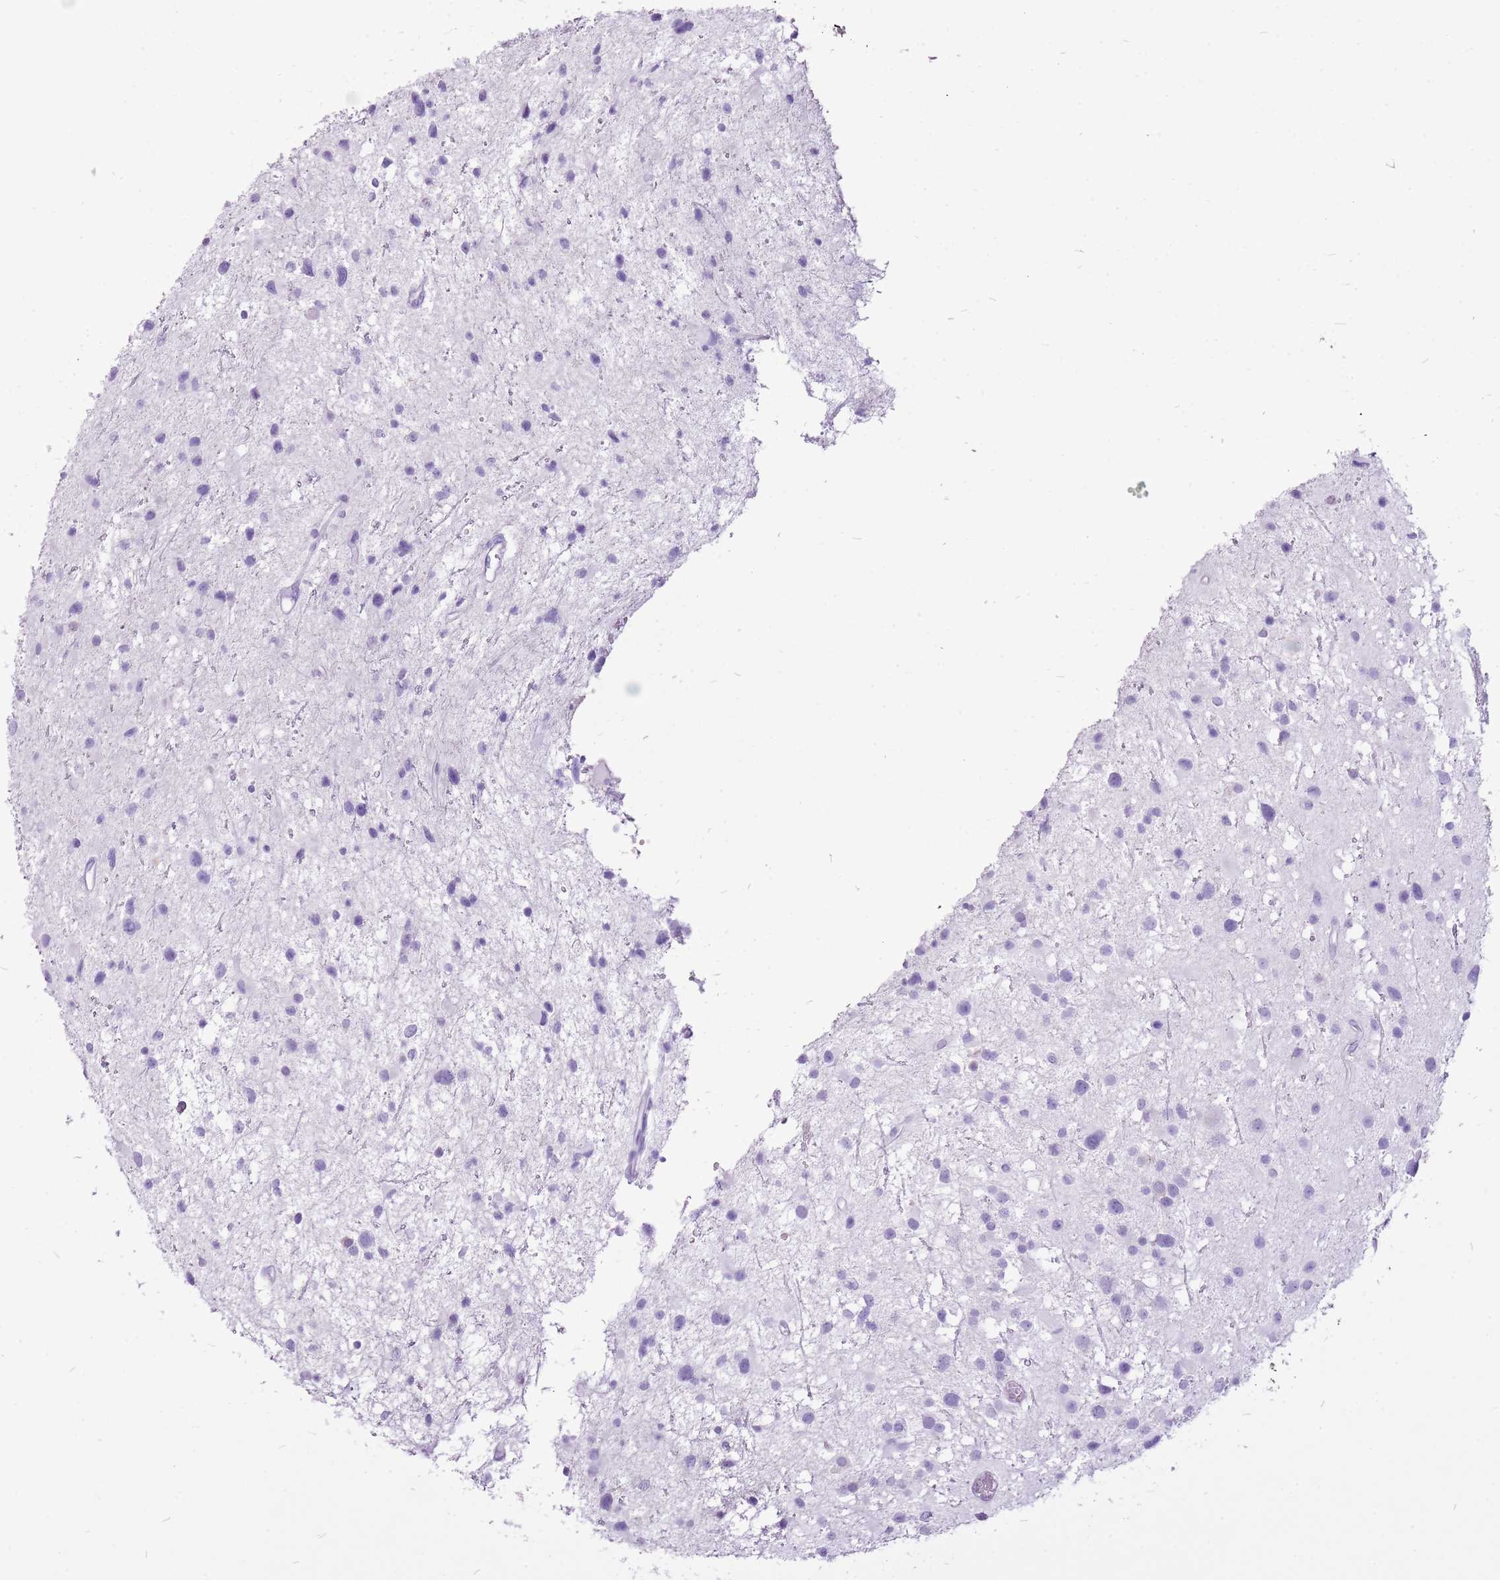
{"staining": {"intensity": "negative", "quantity": "none", "location": "none"}, "tissue": "glioma", "cell_type": "Tumor cells", "image_type": "cancer", "snomed": [{"axis": "morphology", "description": "Glioma, malignant, Low grade"}, {"axis": "topography", "description": "Brain"}], "caption": "Glioma was stained to show a protein in brown. There is no significant expression in tumor cells.", "gene": "CNFN", "patient": {"sex": "female", "age": 32}}